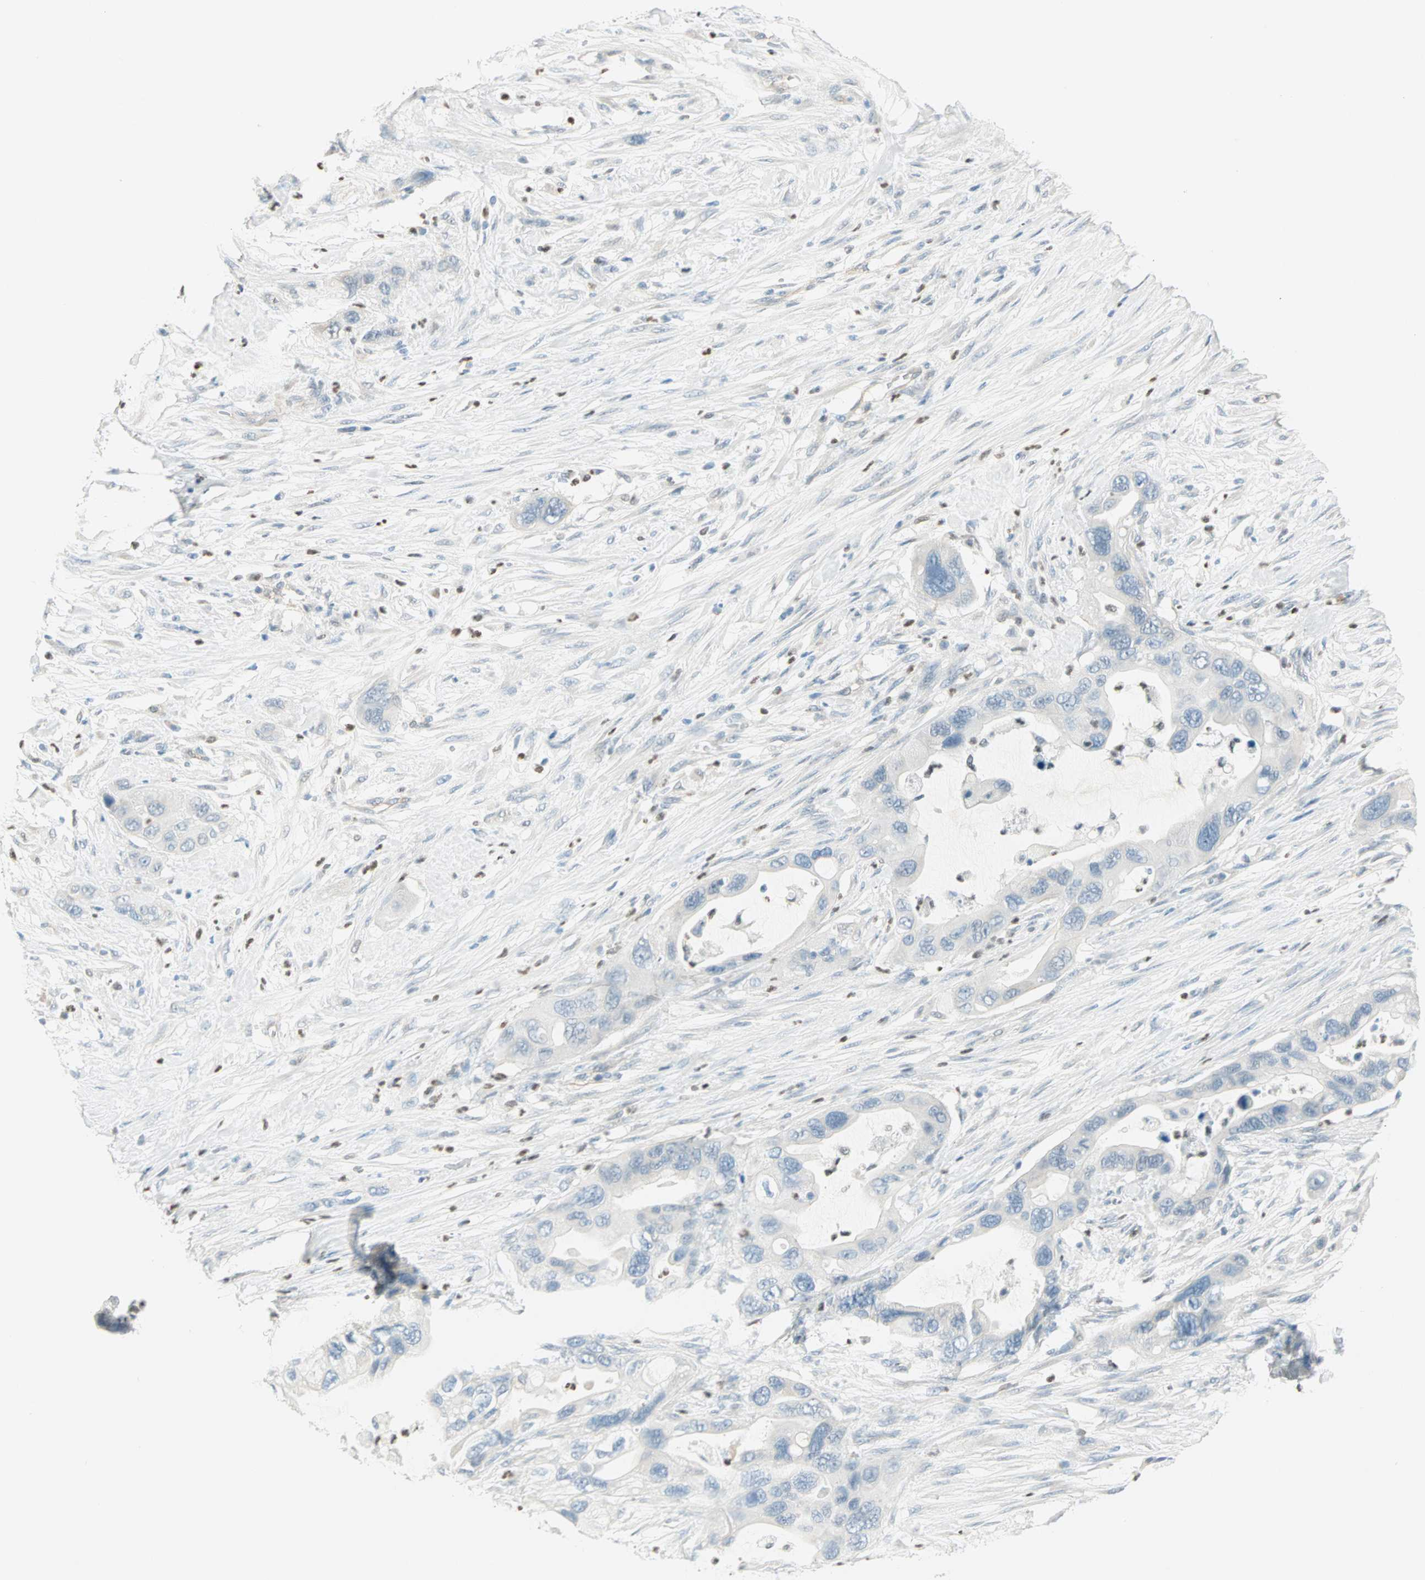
{"staining": {"intensity": "negative", "quantity": "none", "location": "none"}, "tissue": "pancreatic cancer", "cell_type": "Tumor cells", "image_type": "cancer", "snomed": [{"axis": "morphology", "description": "Adenocarcinoma, NOS"}, {"axis": "topography", "description": "Pancreas"}], "caption": "High magnification brightfield microscopy of pancreatic adenocarcinoma stained with DAB (brown) and counterstained with hematoxylin (blue): tumor cells show no significant staining.", "gene": "MLLT10", "patient": {"sex": "female", "age": 71}}